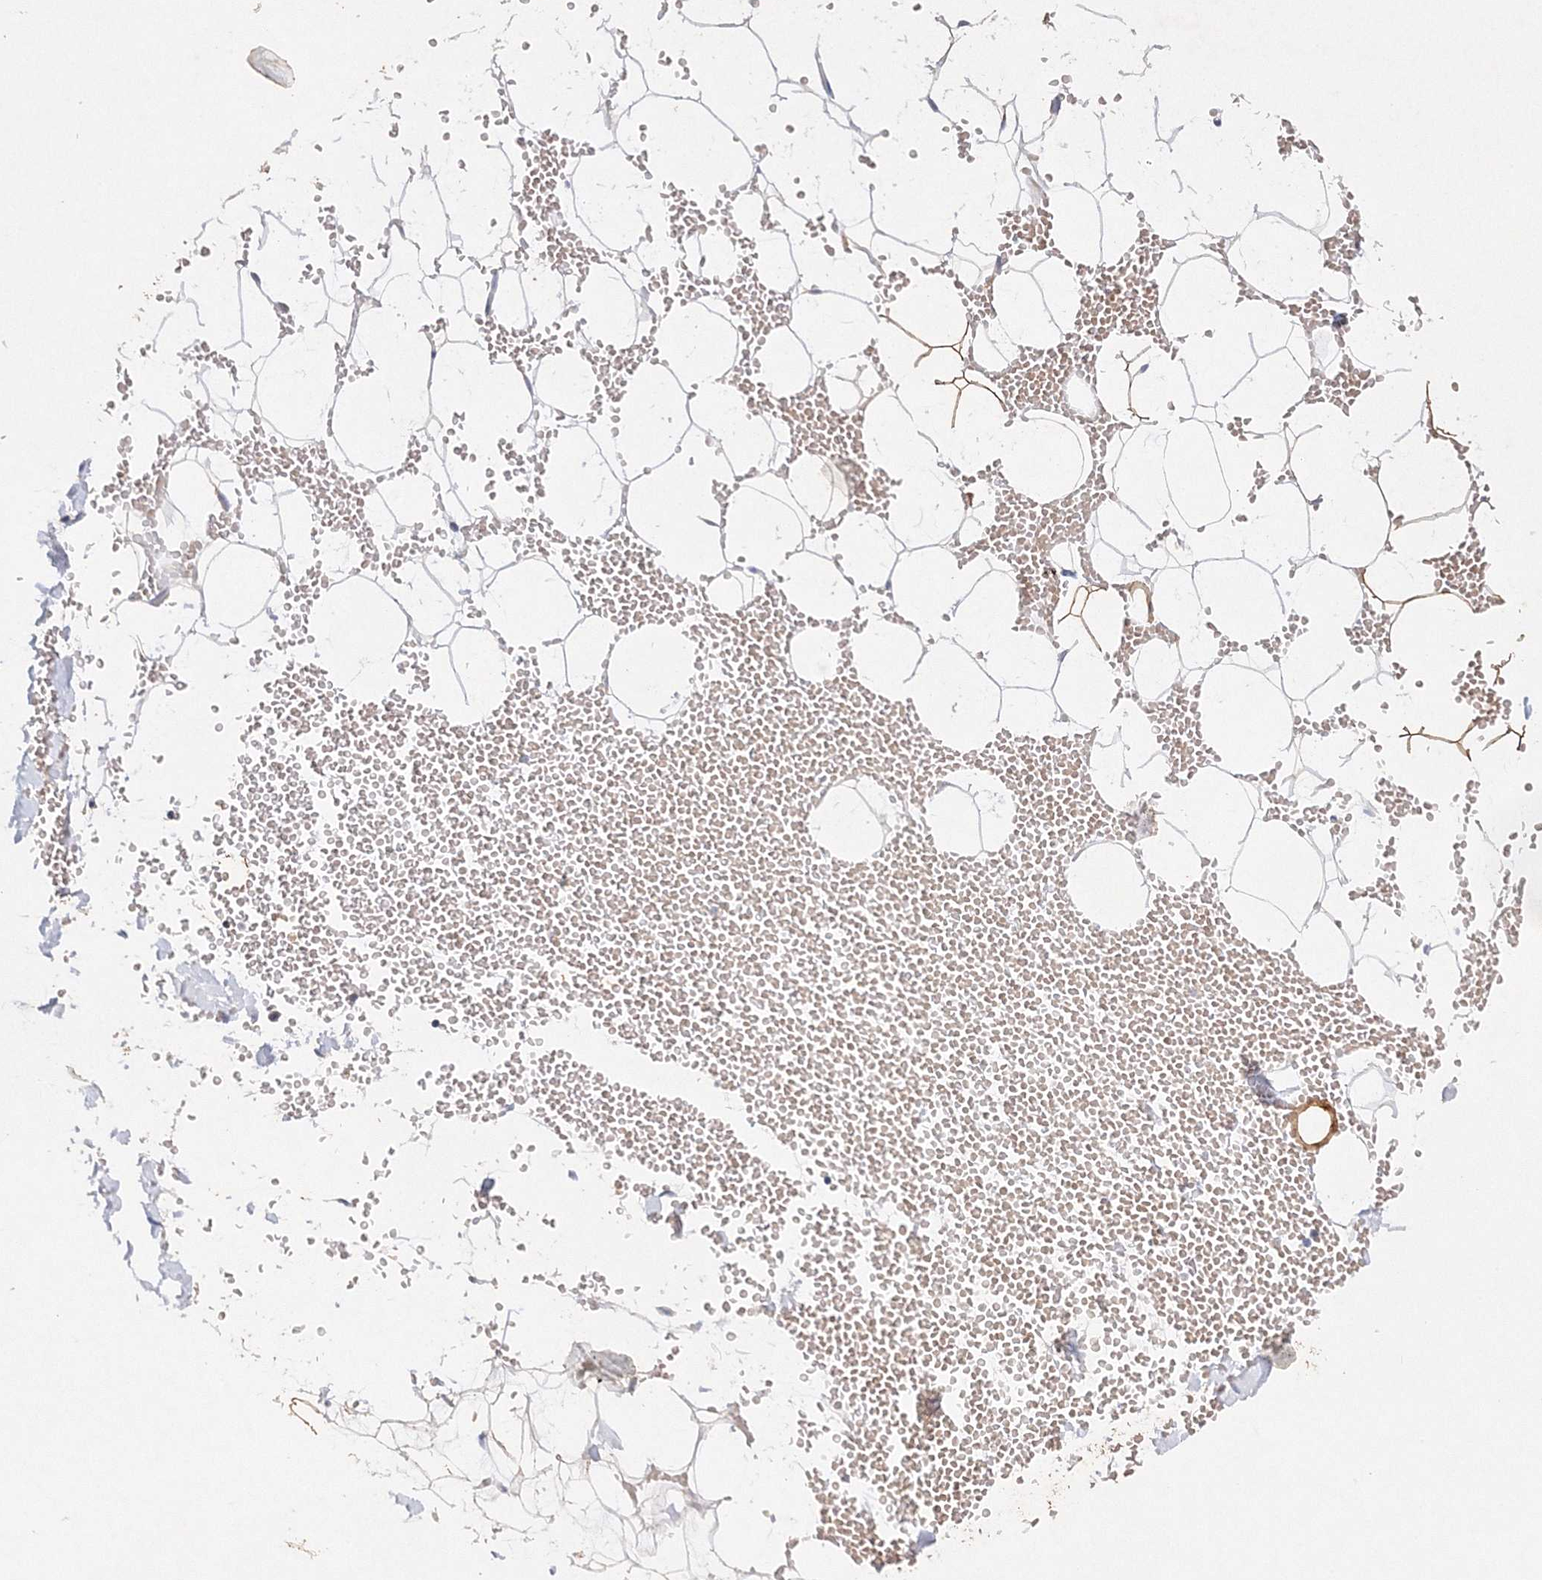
{"staining": {"intensity": "negative", "quantity": "none", "location": "none"}, "tissue": "adipose tissue", "cell_type": "Adipocytes", "image_type": "normal", "snomed": [{"axis": "morphology", "description": "Normal tissue, NOS"}, {"axis": "topography", "description": "Breast"}], "caption": "There is no significant staining in adipocytes of adipose tissue. (Brightfield microscopy of DAB IHC at high magnification).", "gene": "GLS", "patient": {"sex": "female", "age": 23}}